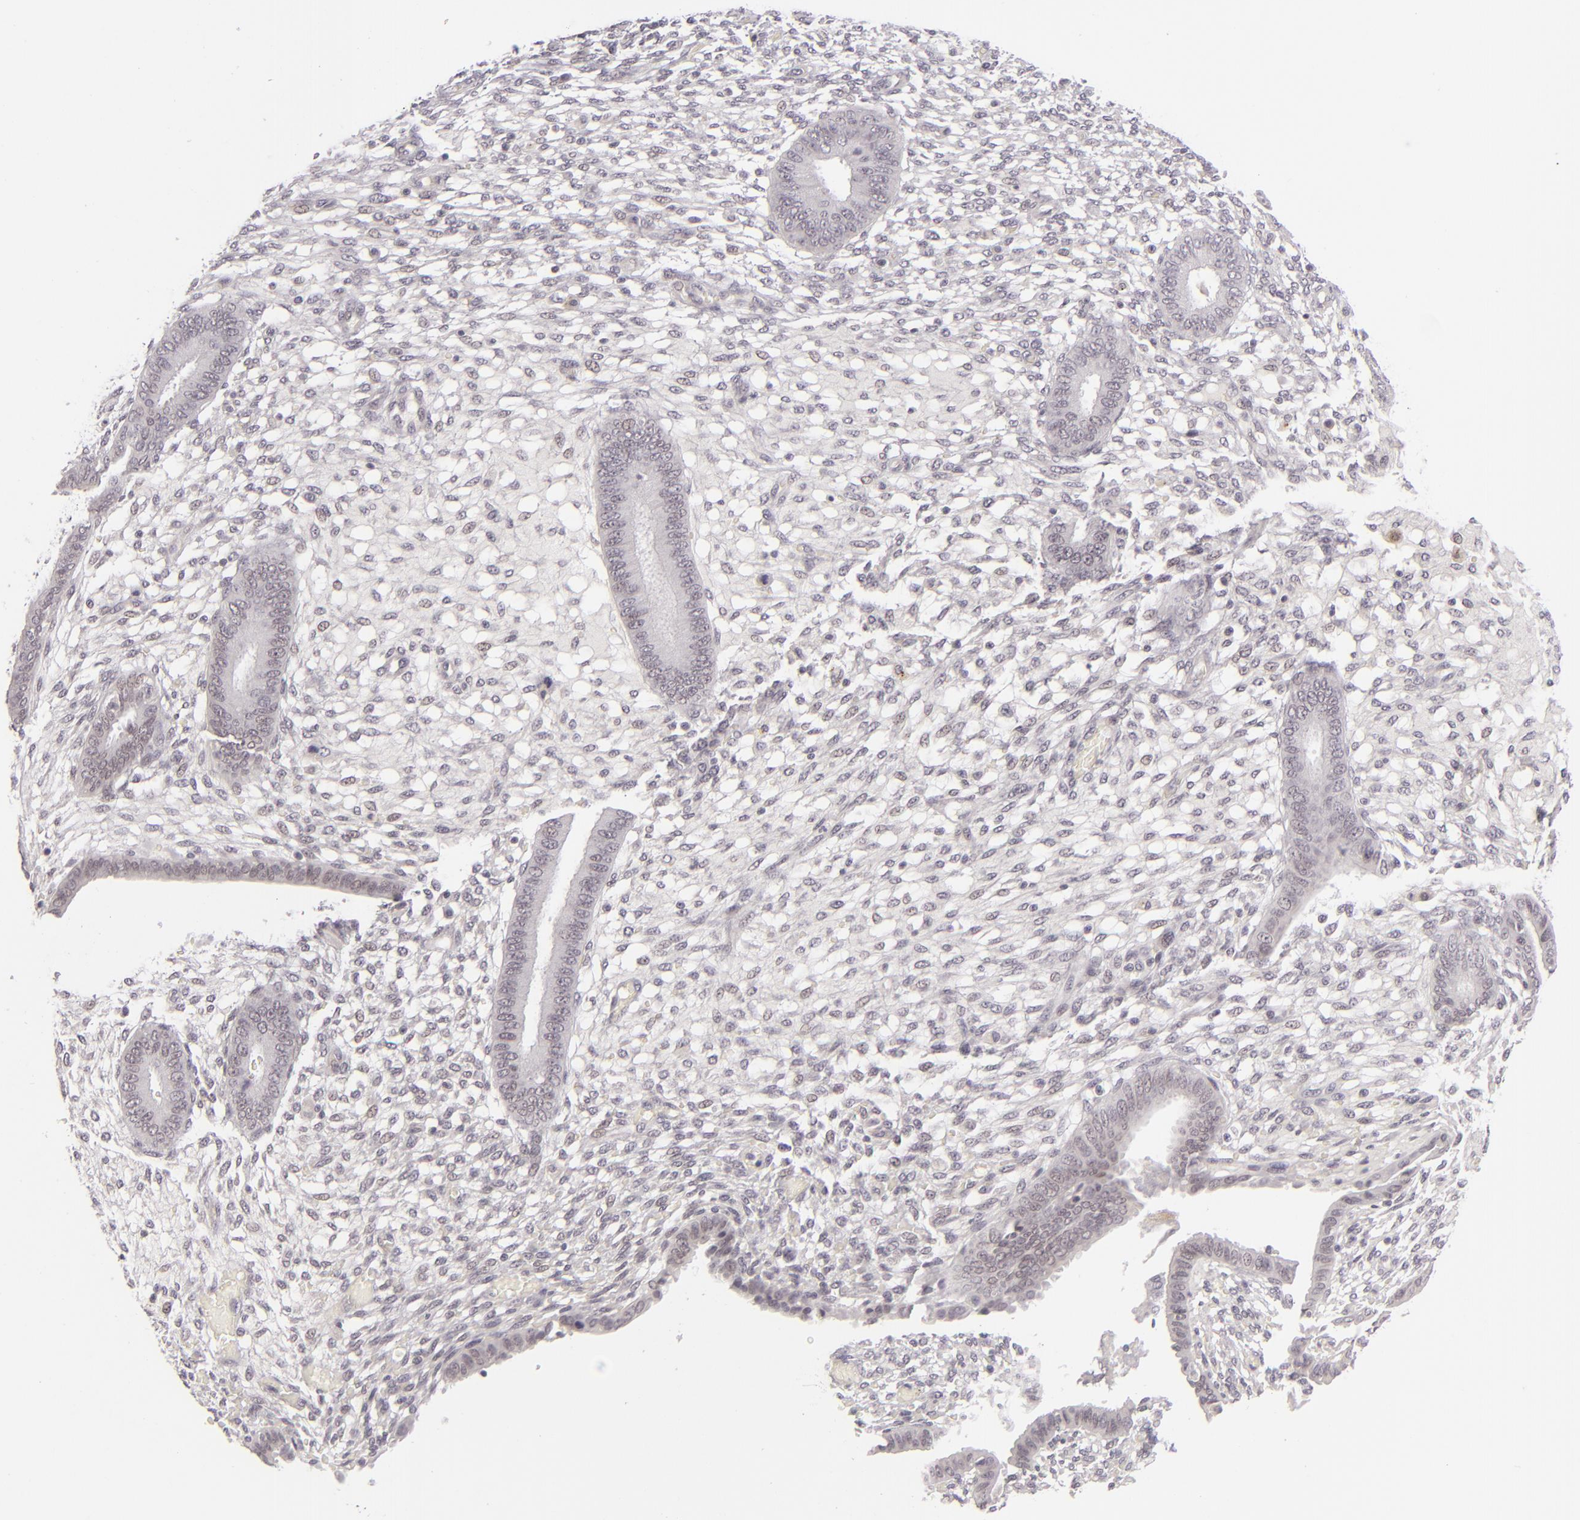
{"staining": {"intensity": "negative", "quantity": "none", "location": "none"}, "tissue": "endometrium", "cell_type": "Cells in endometrial stroma", "image_type": "normal", "snomed": [{"axis": "morphology", "description": "Normal tissue, NOS"}, {"axis": "topography", "description": "Endometrium"}], "caption": "Immunohistochemical staining of normal endometrium shows no significant positivity in cells in endometrial stroma.", "gene": "SIX1", "patient": {"sex": "female", "age": 42}}